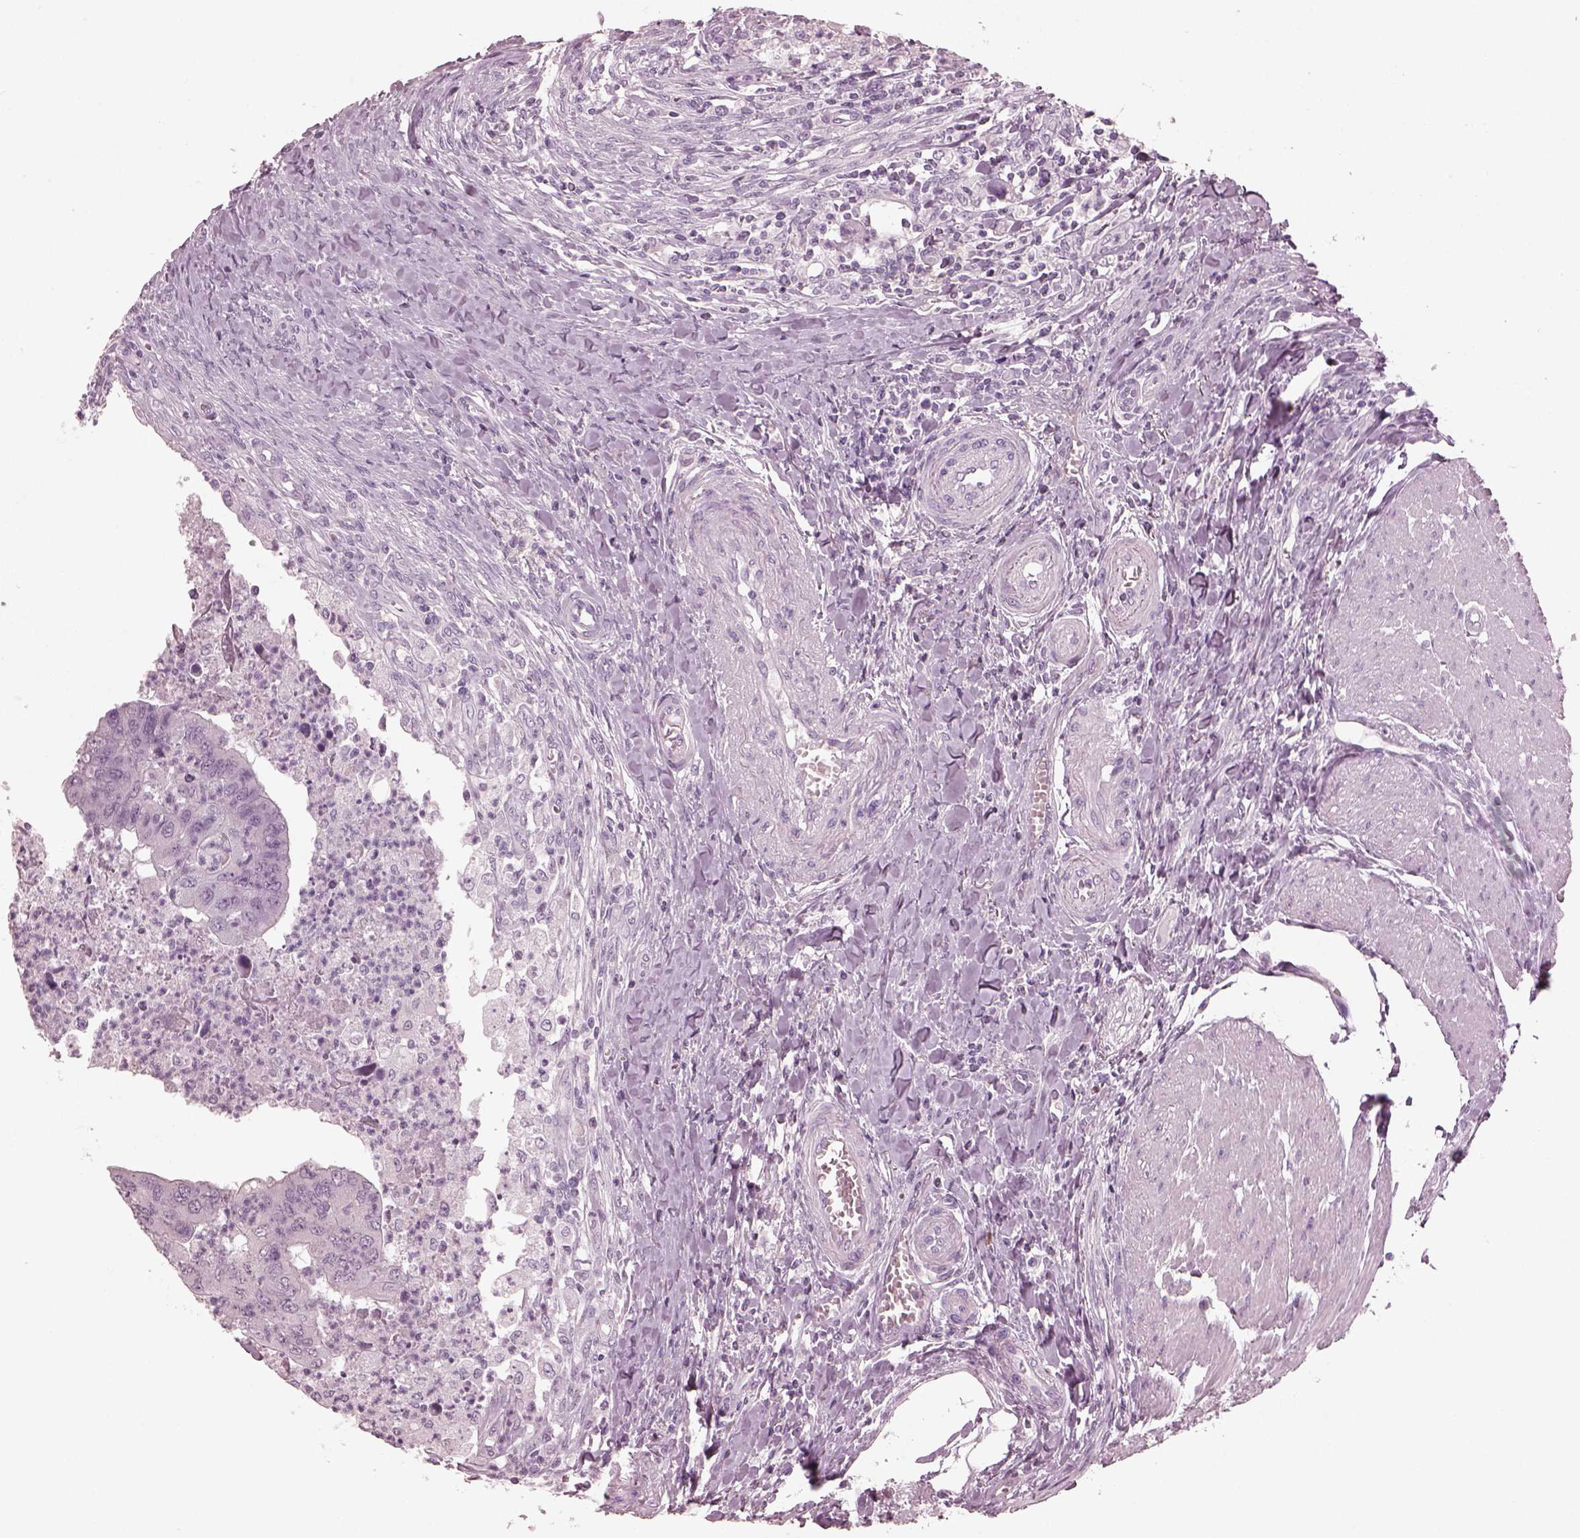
{"staining": {"intensity": "negative", "quantity": "none", "location": "none"}, "tissue": "colorectal cancer", "cell_type": "Tumor cells", "image_type": "cancer", "snomed": [{"axis": "morphology", "description": "Adenocarcinoma, NOS"}, {"axis": "topography", "description": "Colon"}], "caption": "Immunohistochemical staining of human colorectal cancer (adenocarcinoma) displays no significant expression in tumor cells. (Immunohistochemistry (ihc), brightfield microscopy, high magnification).", "gene": "C2orf81", "patient": {"sex": "female", "age": 67}}